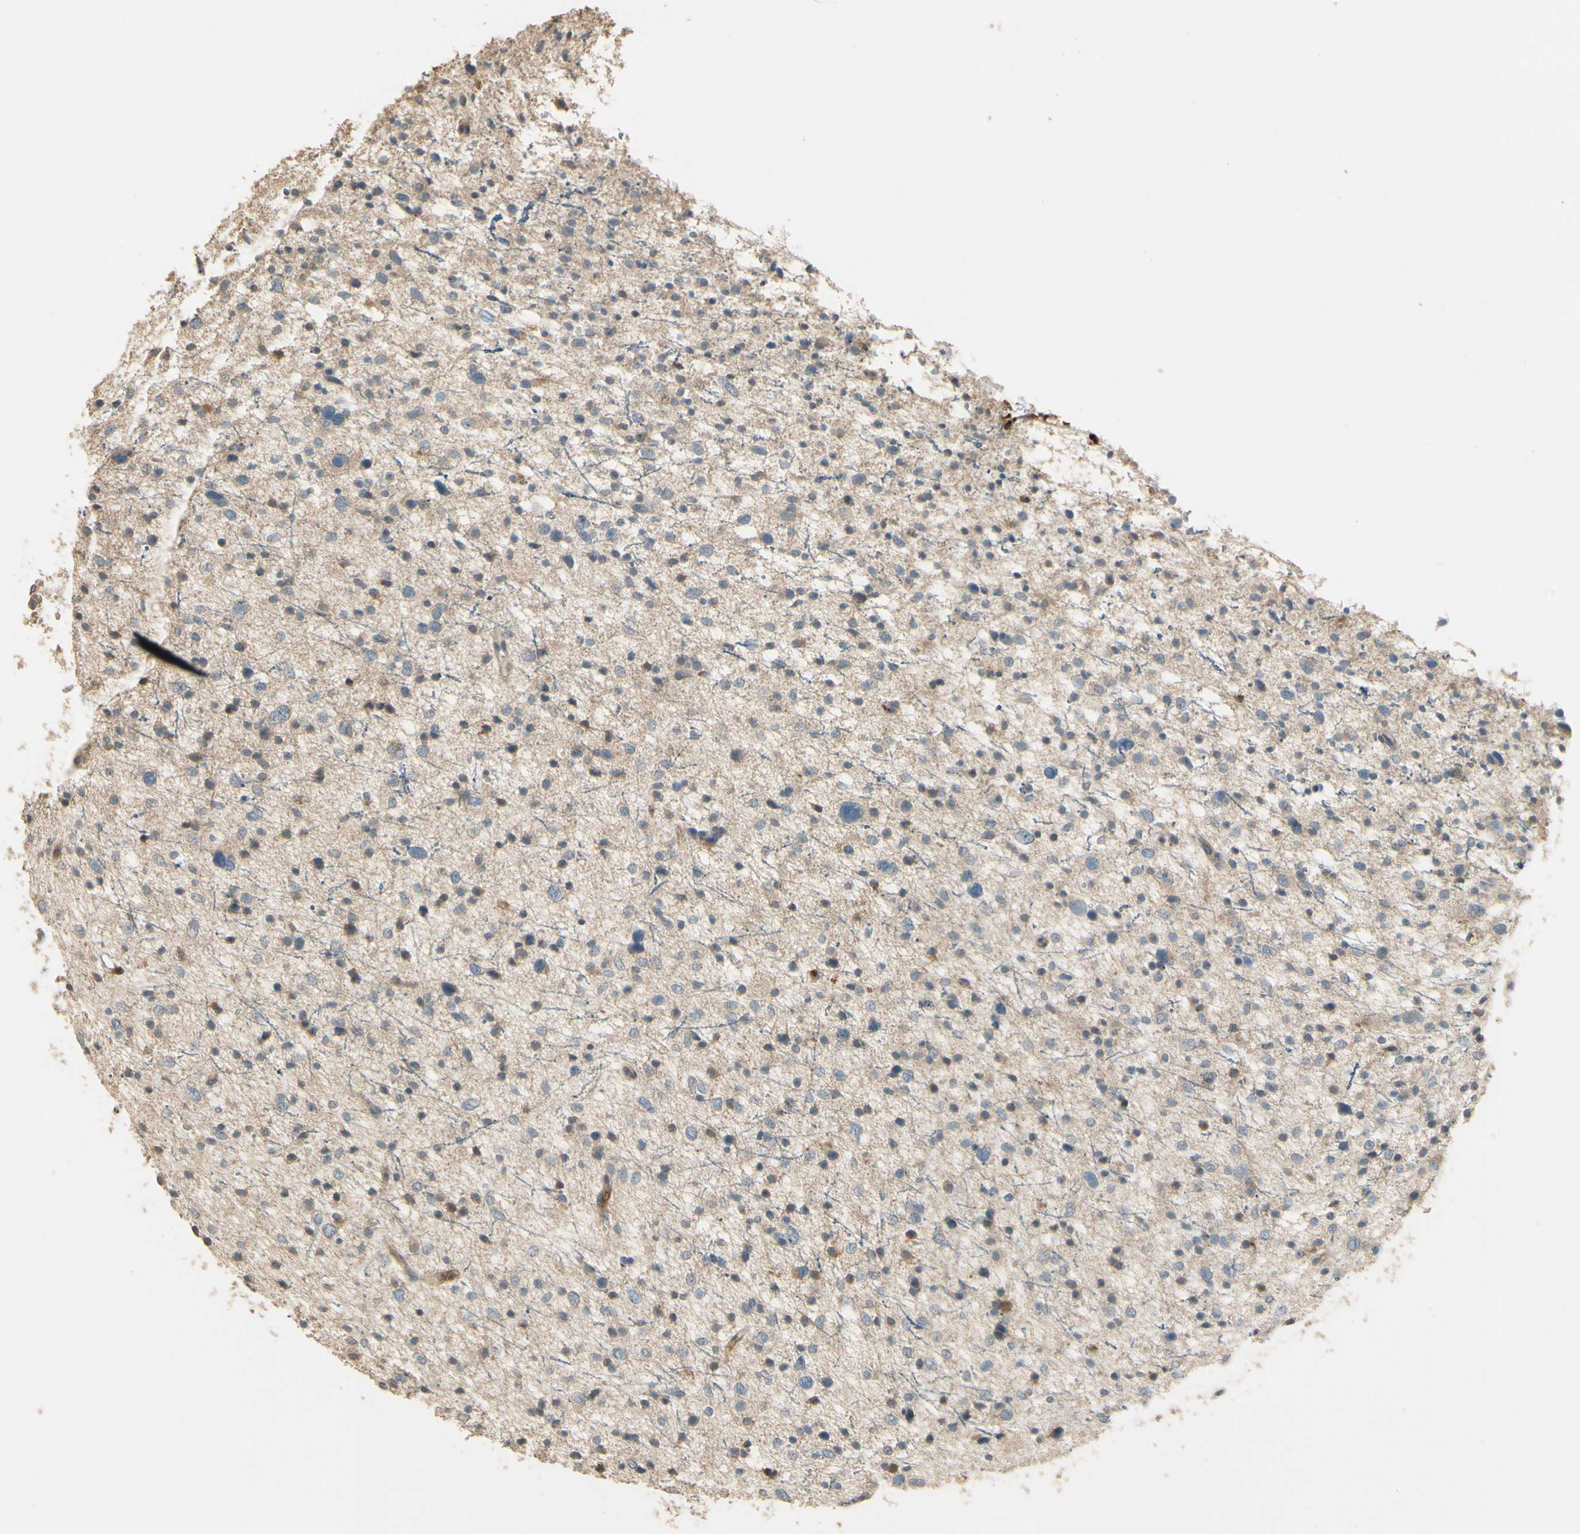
{"staining": {"intensity": "weak", "quantity": "25%-75%", "location": "cytoplasmic/membranous"}, "tissue": "glioma", "cell_type": "Tumor cells", "image_type": "cancer", "snomed": [{"axis": "morphology", "description": "Glioma, malignant, Low grade"}, {"axis": "topography", "description": "Brain"}], "caption": "Protein staining demonstrates weak cytoplasmic/membranous staining in approximately 25%-75% of tumor cells in malignant glioma (low-grade). (IHC, brightfield microscopy, high magnification).", "gene": "PLXNA1", "patient": {"sex": "female", "age": 37}}